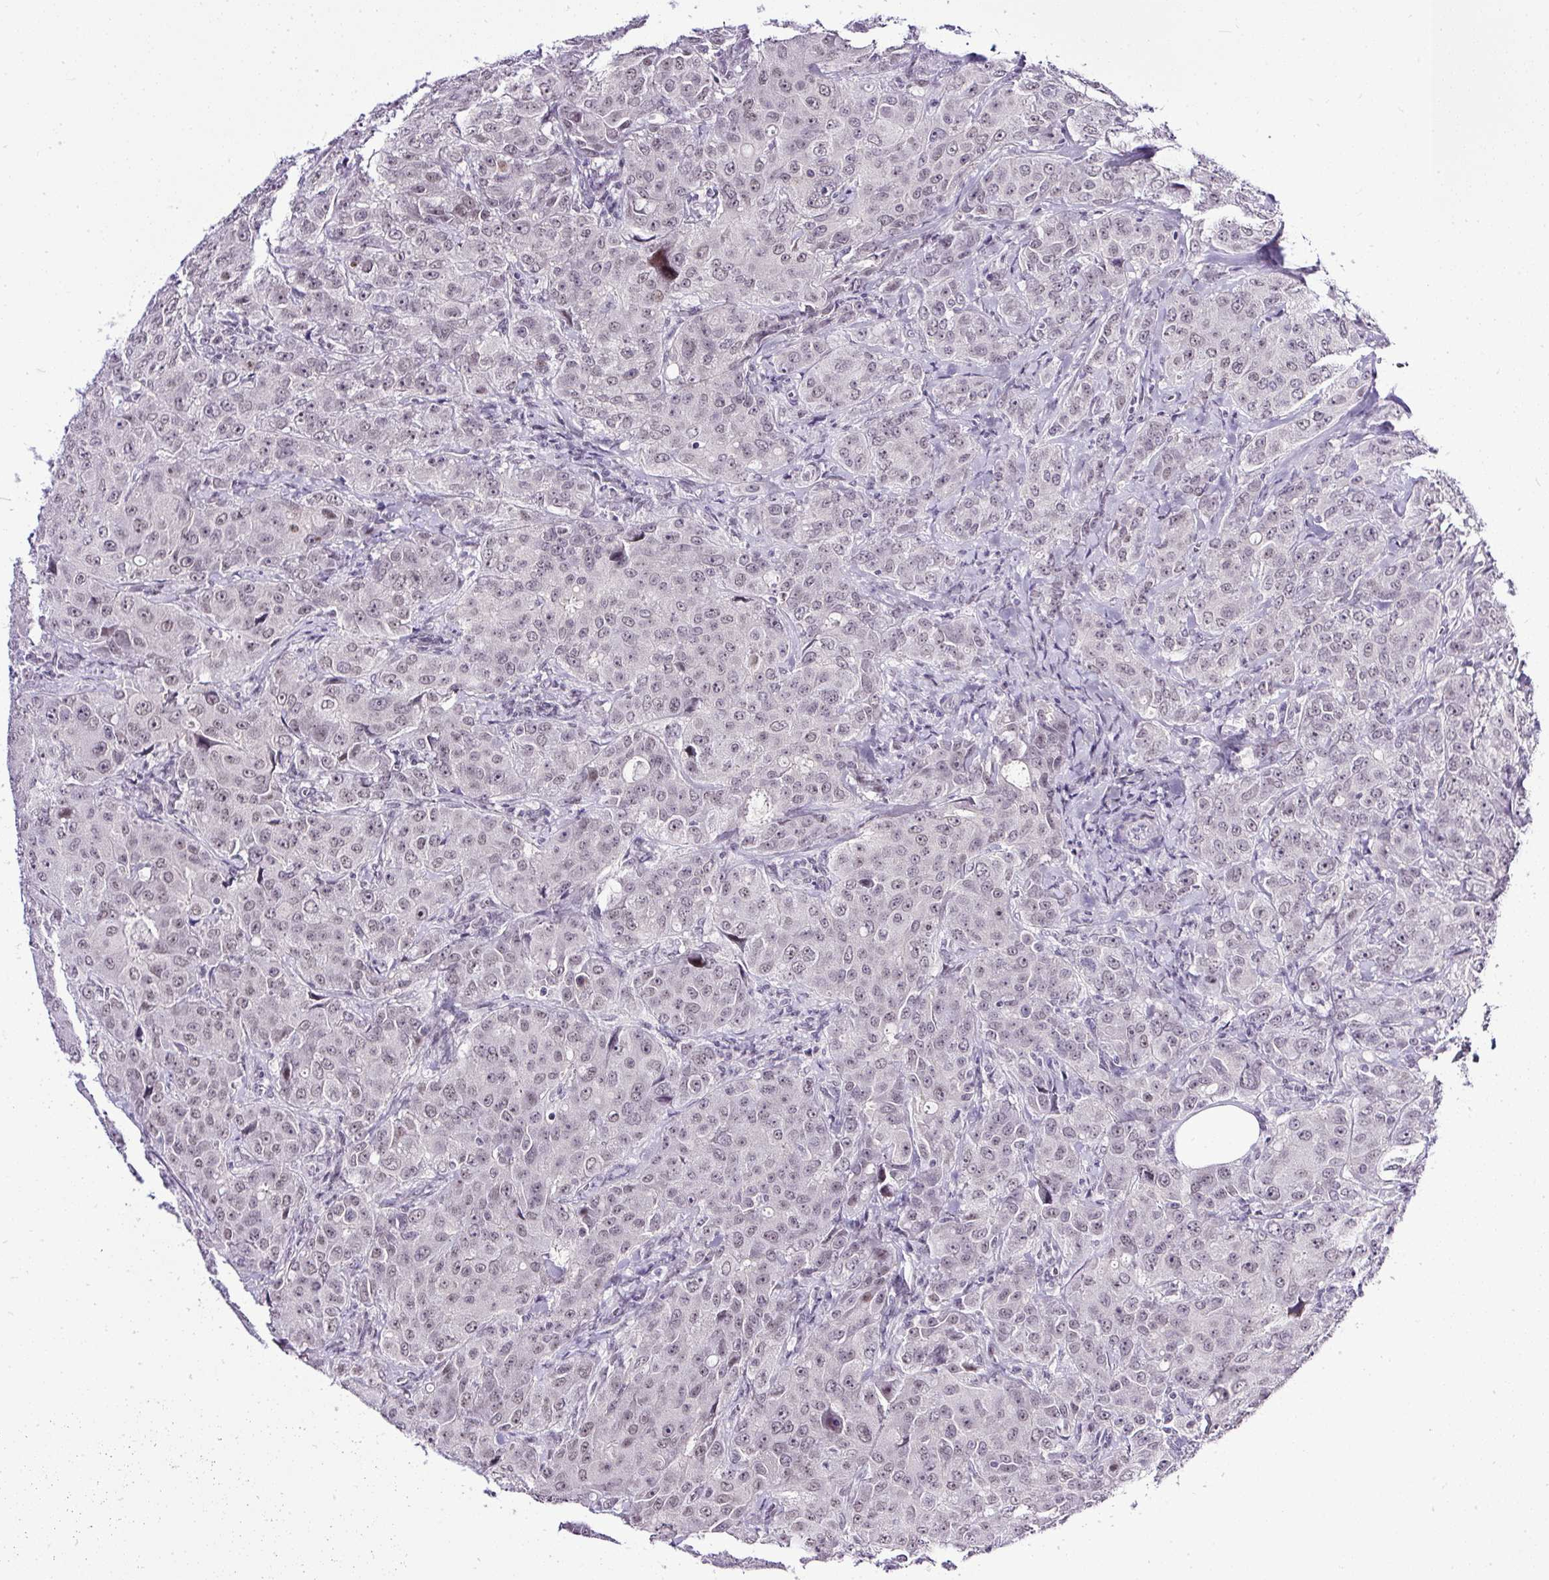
{"staining": {"intensity": "weak", "quantity": "25%-75%", "location": "nuclear"}, "tissue": "breast cancer", "cell_type": "Tumor cells", "image_type": "cancer", "snomed": [{"axis": "morphology", "description": "Duct carcinoma"}, {"axis": "topography", "description": "Breast"}], "caption": "A low amount of weak nuclear expression is present in about 25%-75% of tumor cells in breast cancer tissue.", "gene": "WNT10B", "patient": {"sex": "female", "age": 43}}